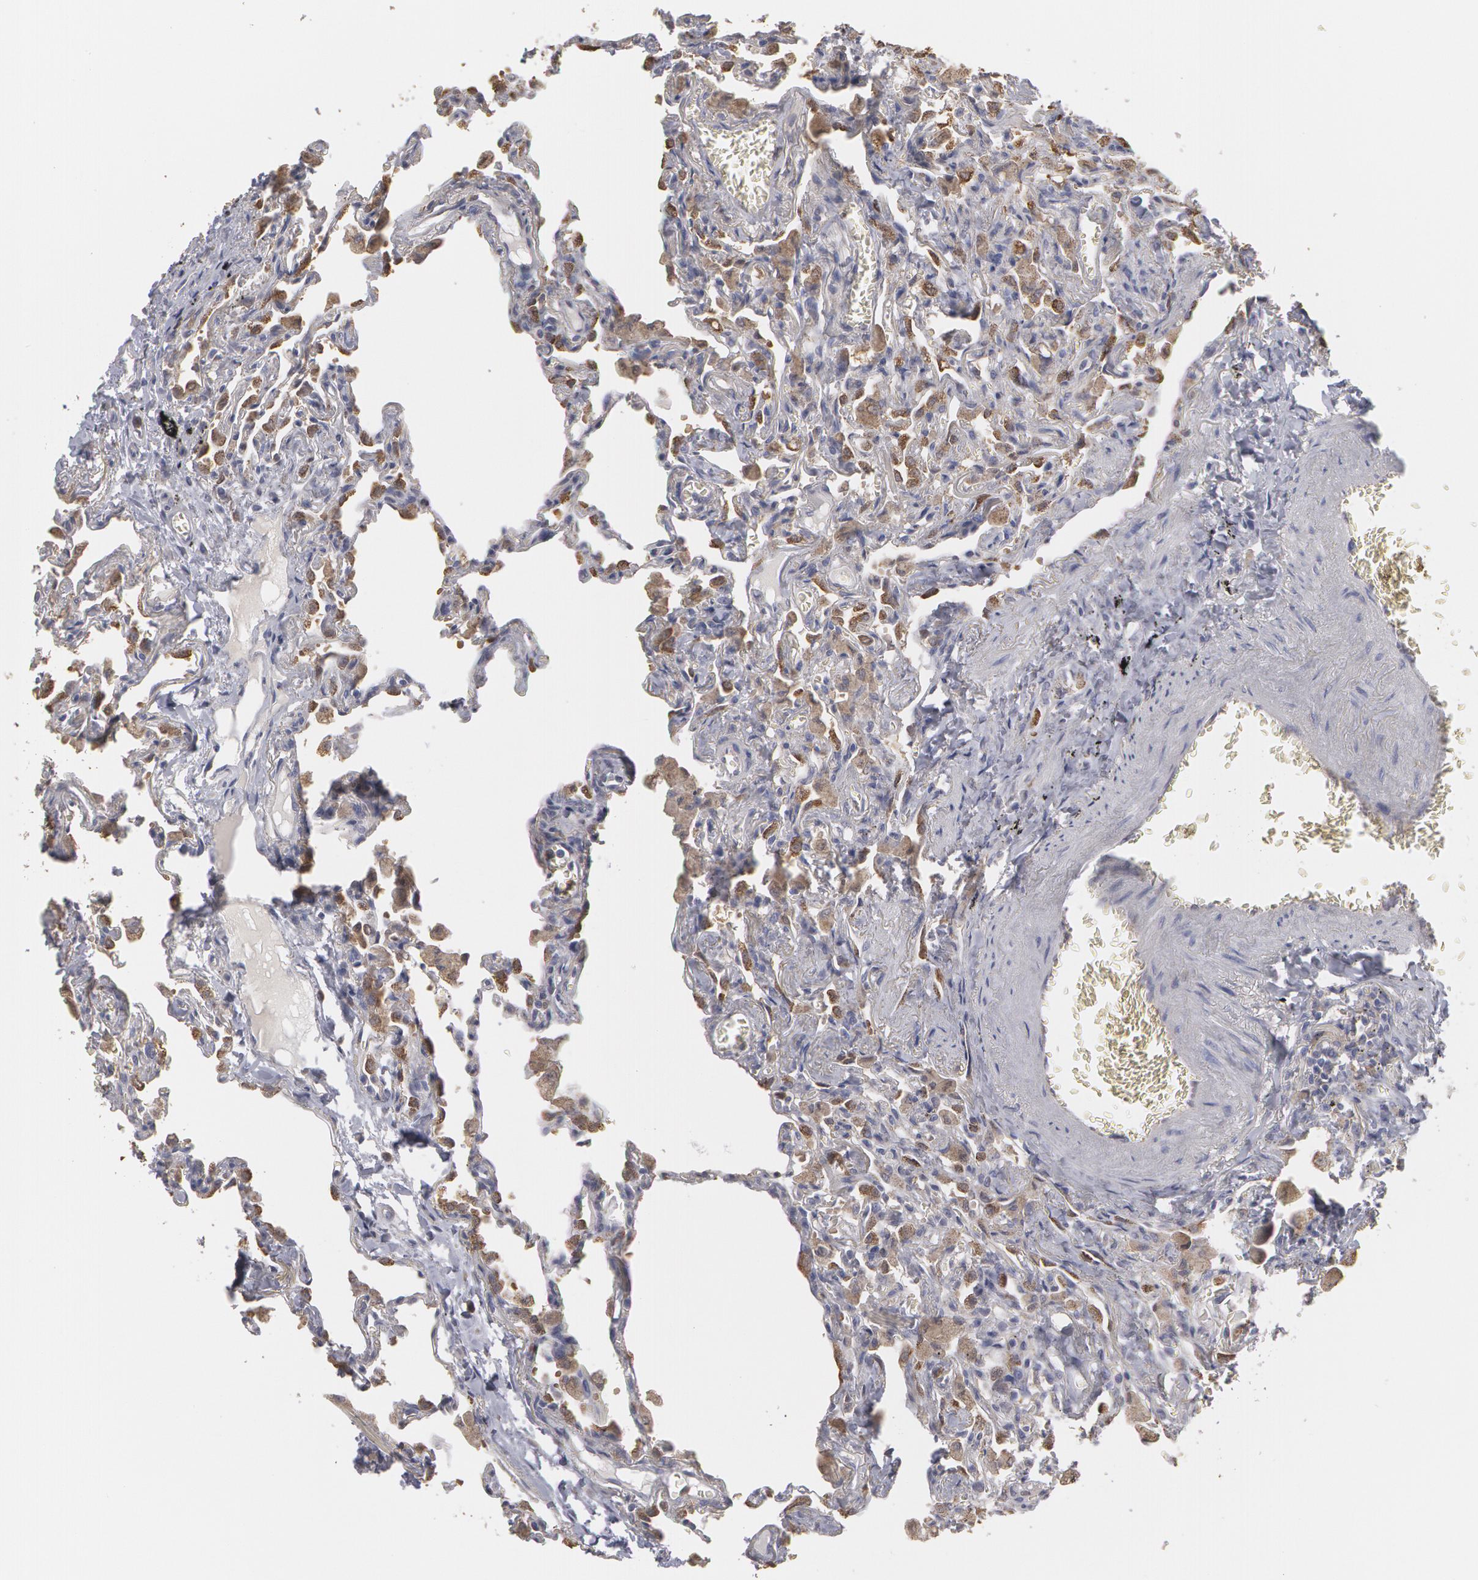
{"staining": {"intensity": "negative", "quantity": "none", "location": "none"}, "tissue": "lung", "cell_type": "Alveolar cells", "image_type": "normal", "snomed": [{"axis": "morphology", "description": "Normal tissue, NOS"}, {"axis": "topography", "description": "Lung"}], "caption": "Photomicrograph shows no significant protein staining in alveolar cells of benign lung.", "gene": "CAT", "patient": {"sex": "male", "age": 73}}